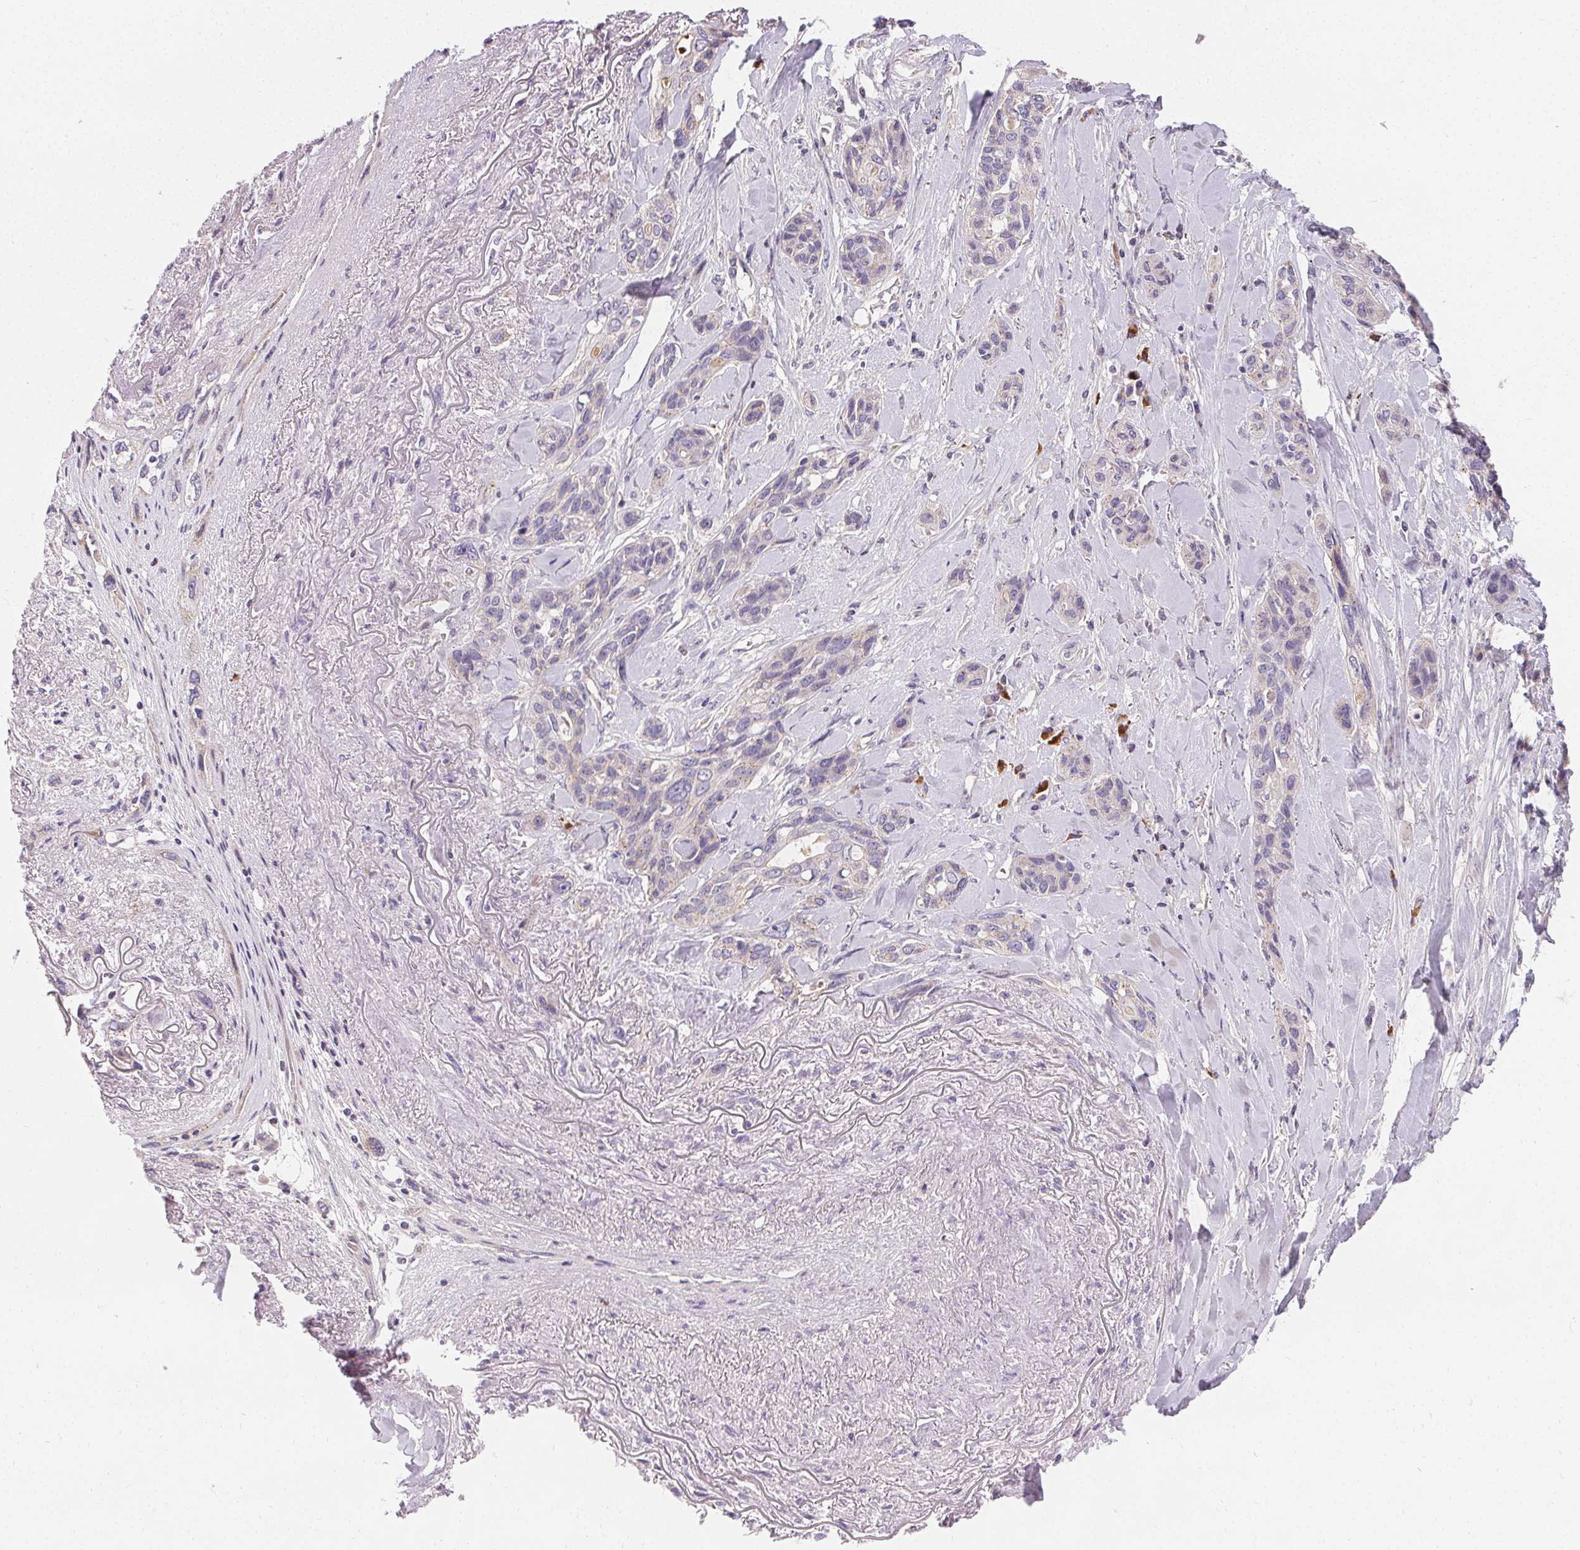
{"staining": {"intensity": "negative", "quantity": "none", "location": "none"}, "tissue": "lung cancer", "cell_type": "Tumor cells", "image_type": "cancer", "snomed": [{"axis": "morphology", "description": "Squamous cell carcinoma, NOS"}, {"axis": "topography", "description": "Lung"}], "caption": "There is no significant staining in tumor cells of lung cancer (squamous cell carcinoma).", "gene": "APLP1", "patient": {"sex": "female", "age": 70}}